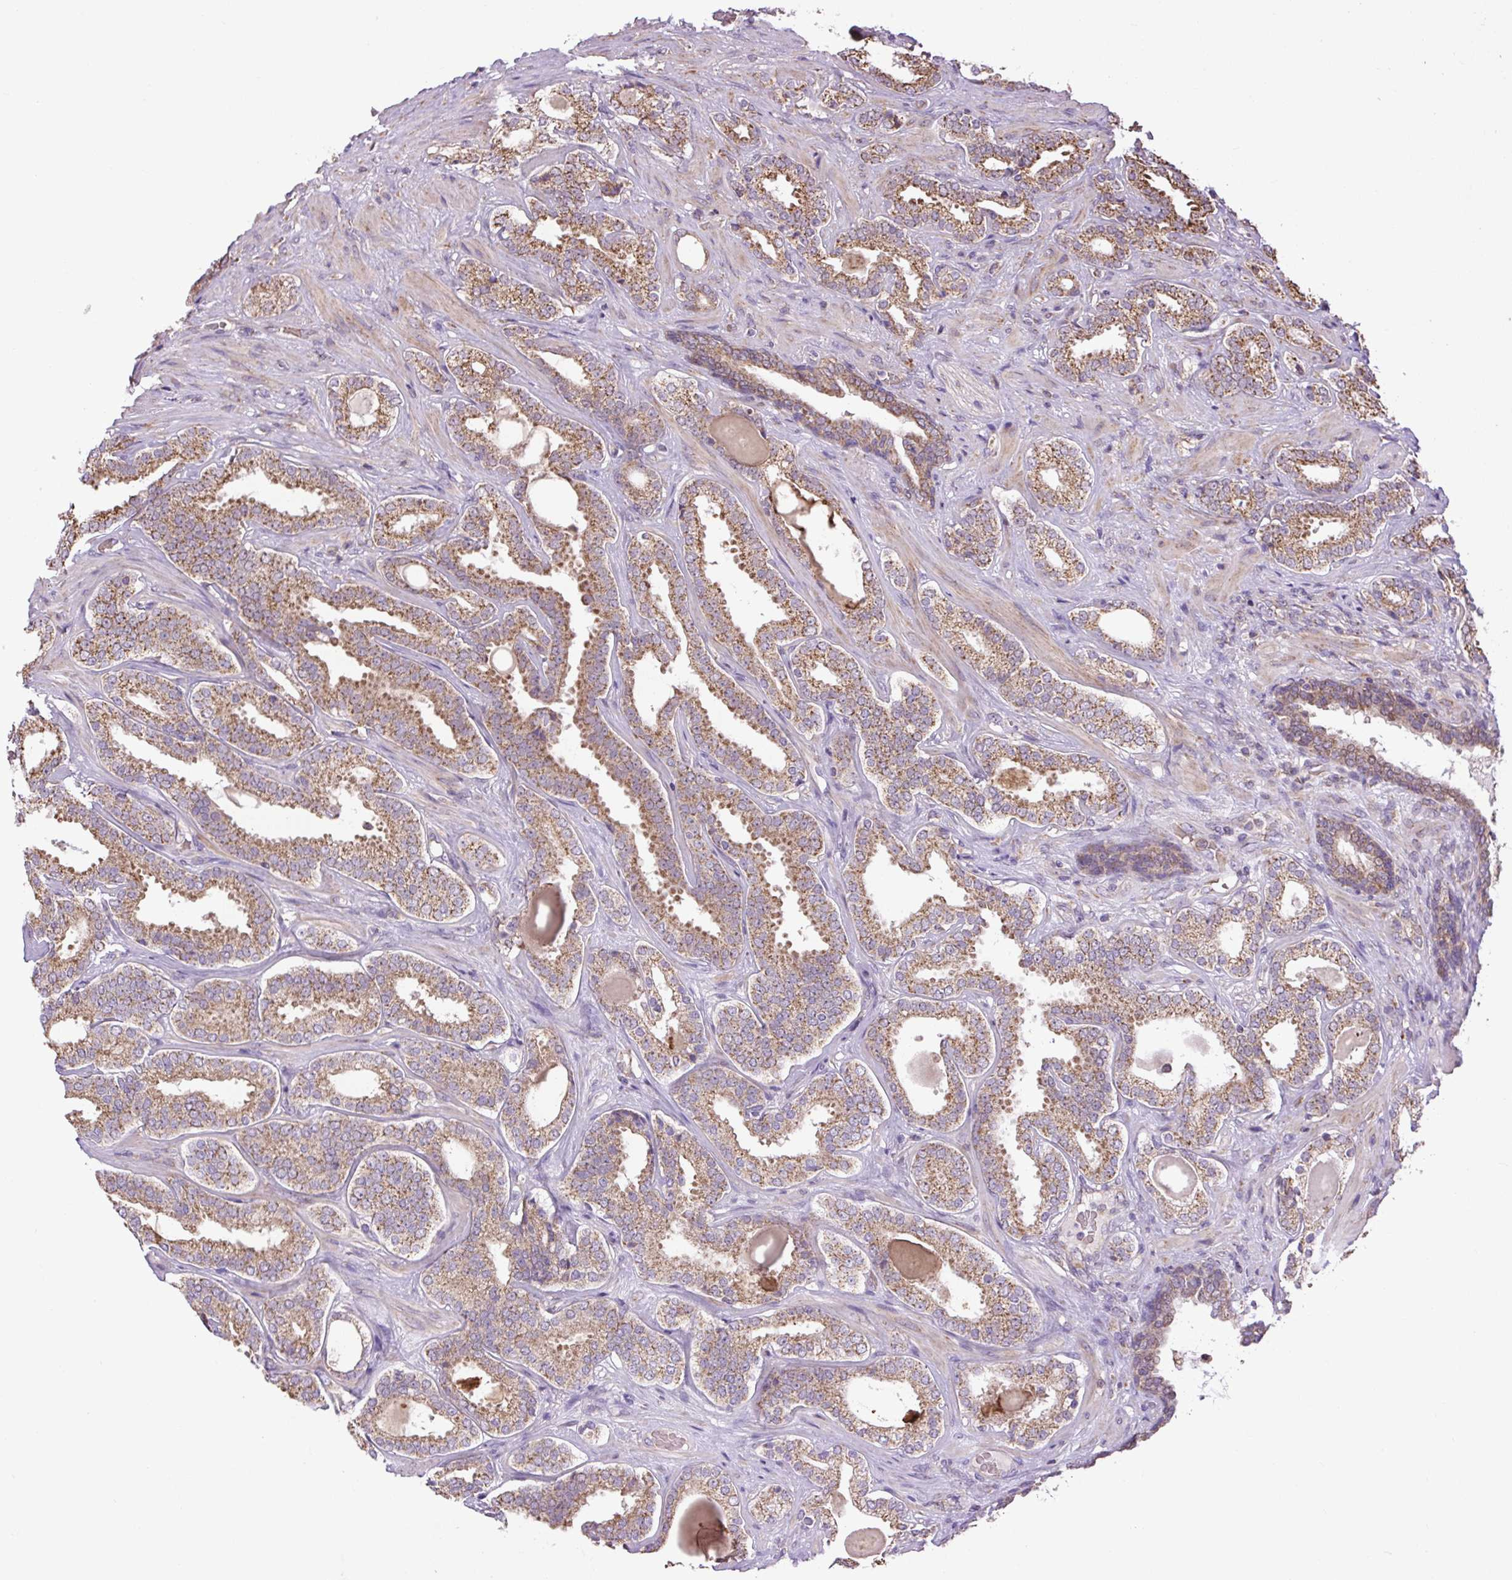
{"staining": {"intensity": "moderate", "quantity": ">75%", "location": "cytoplasmic/membranous"}, "tissue": "prostate cancer", "cell_type": "Tumor cells", "image_type": "cancer", "snomed": [{"axis": "morphology", "description": "Adenocarcinoma, High grade"}, {"axis": "topography", "description": "Prostate"}], "caption": "Immunohistochemistry (IHC) image of prostate cancer stained for a protein (brown), which demonstrates medium levels of moderate cytoplasmic/membranous staining in about >75% of tumor cells.", "gene": "PLCG1", "patient": {"sex": "male", "age": 65}}